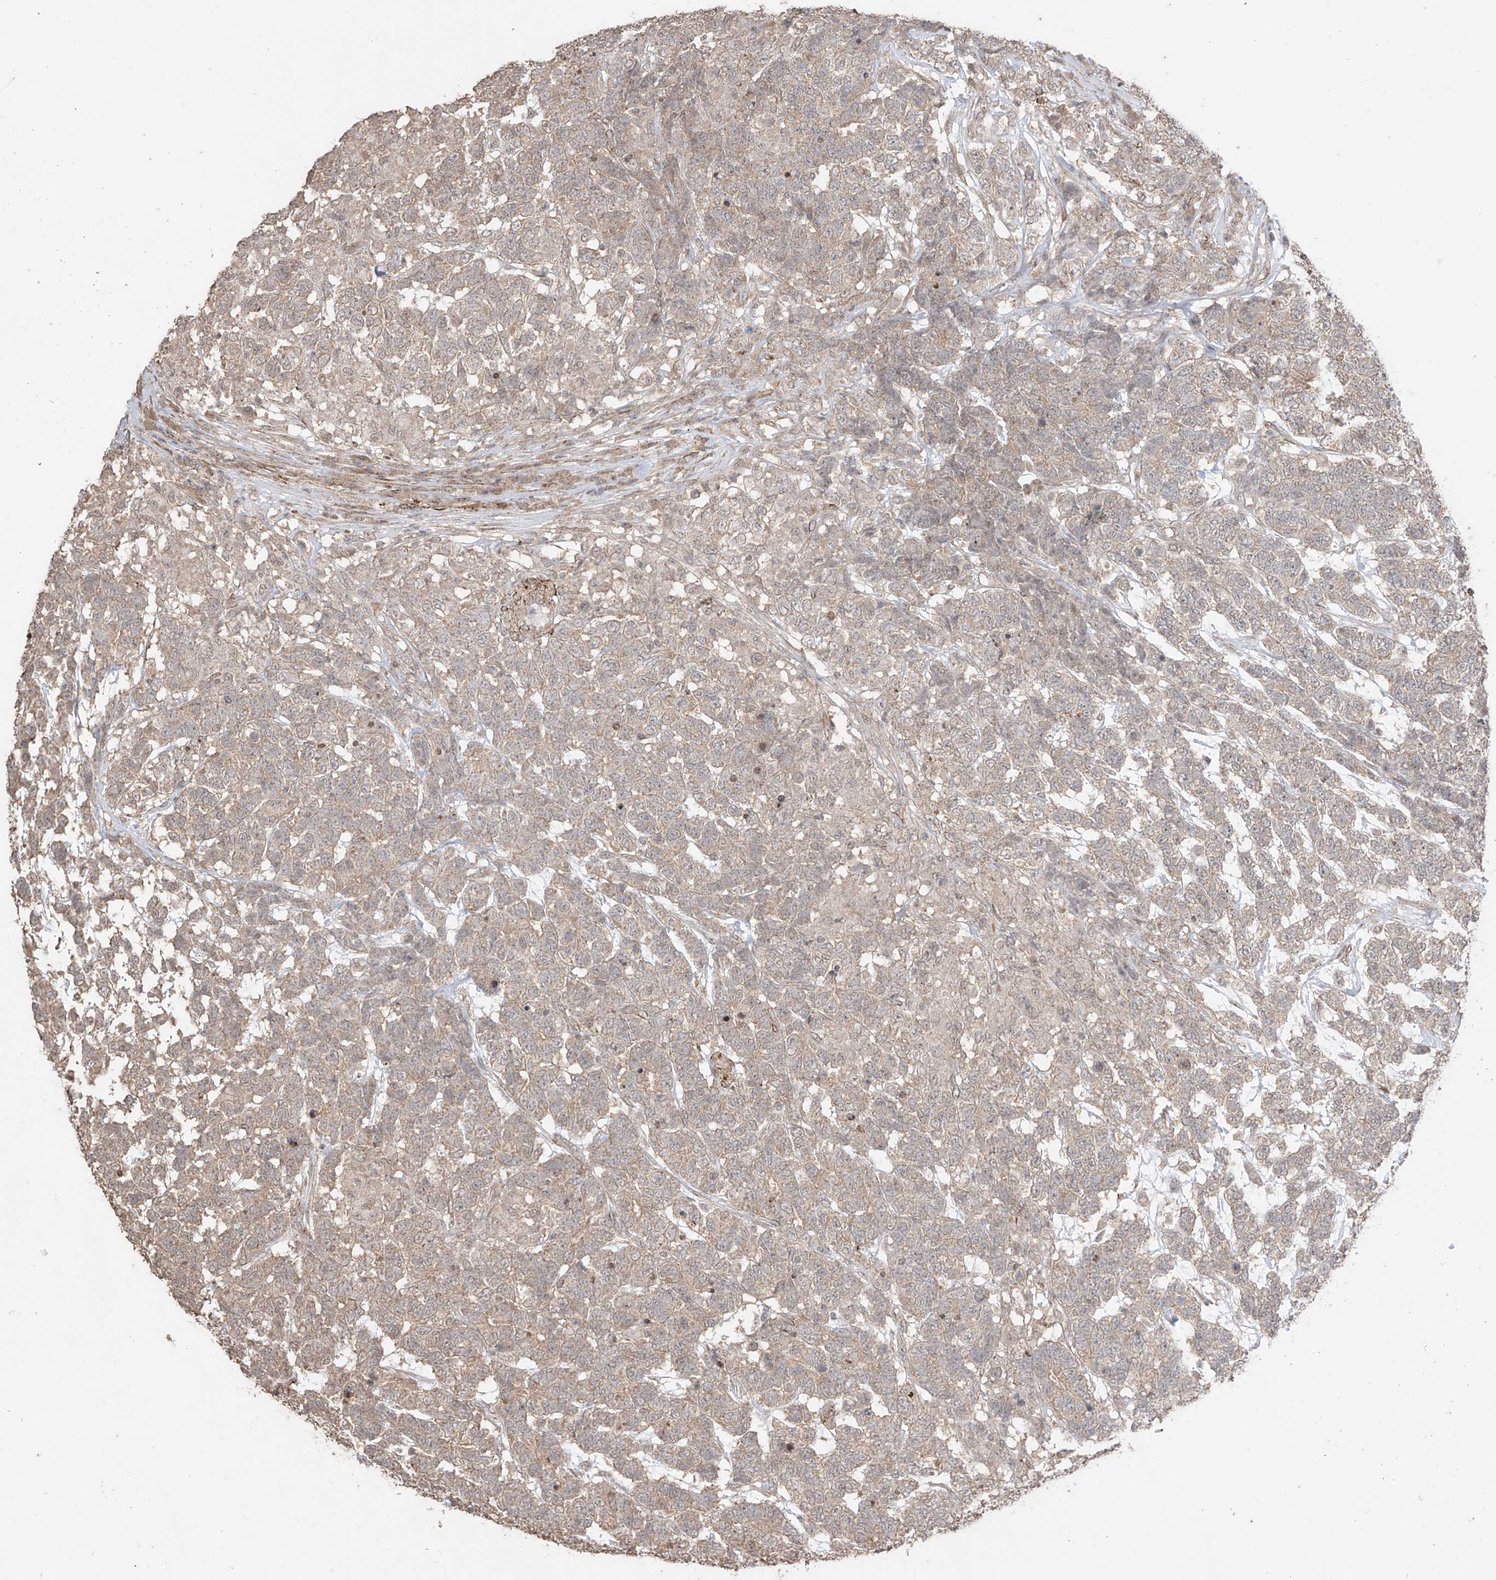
{"staining": {"intensity": "weak", "quantity": ">75%", "location": "cytoplasmic/membranous"}, "tissue": "testis cancer", "cell_type": "Tumor cells", "image_type": "cancer", "snomed": [{"axis": "morphology", "description": "Carcinoma, Embryonal, NOS"}, {"axis": "topography", "description": "Testis"}], "caption": "This image reveals testis cancer (embryonal carcinoma) stained with IHC to label a protein in brown. The cytoplasmic/membranous of tumor cells show weak positivity for the protein. Nuclei are counter-stained blue.", "gene": "TTLL5", "patient": {"sex": "male", "age": 26}}